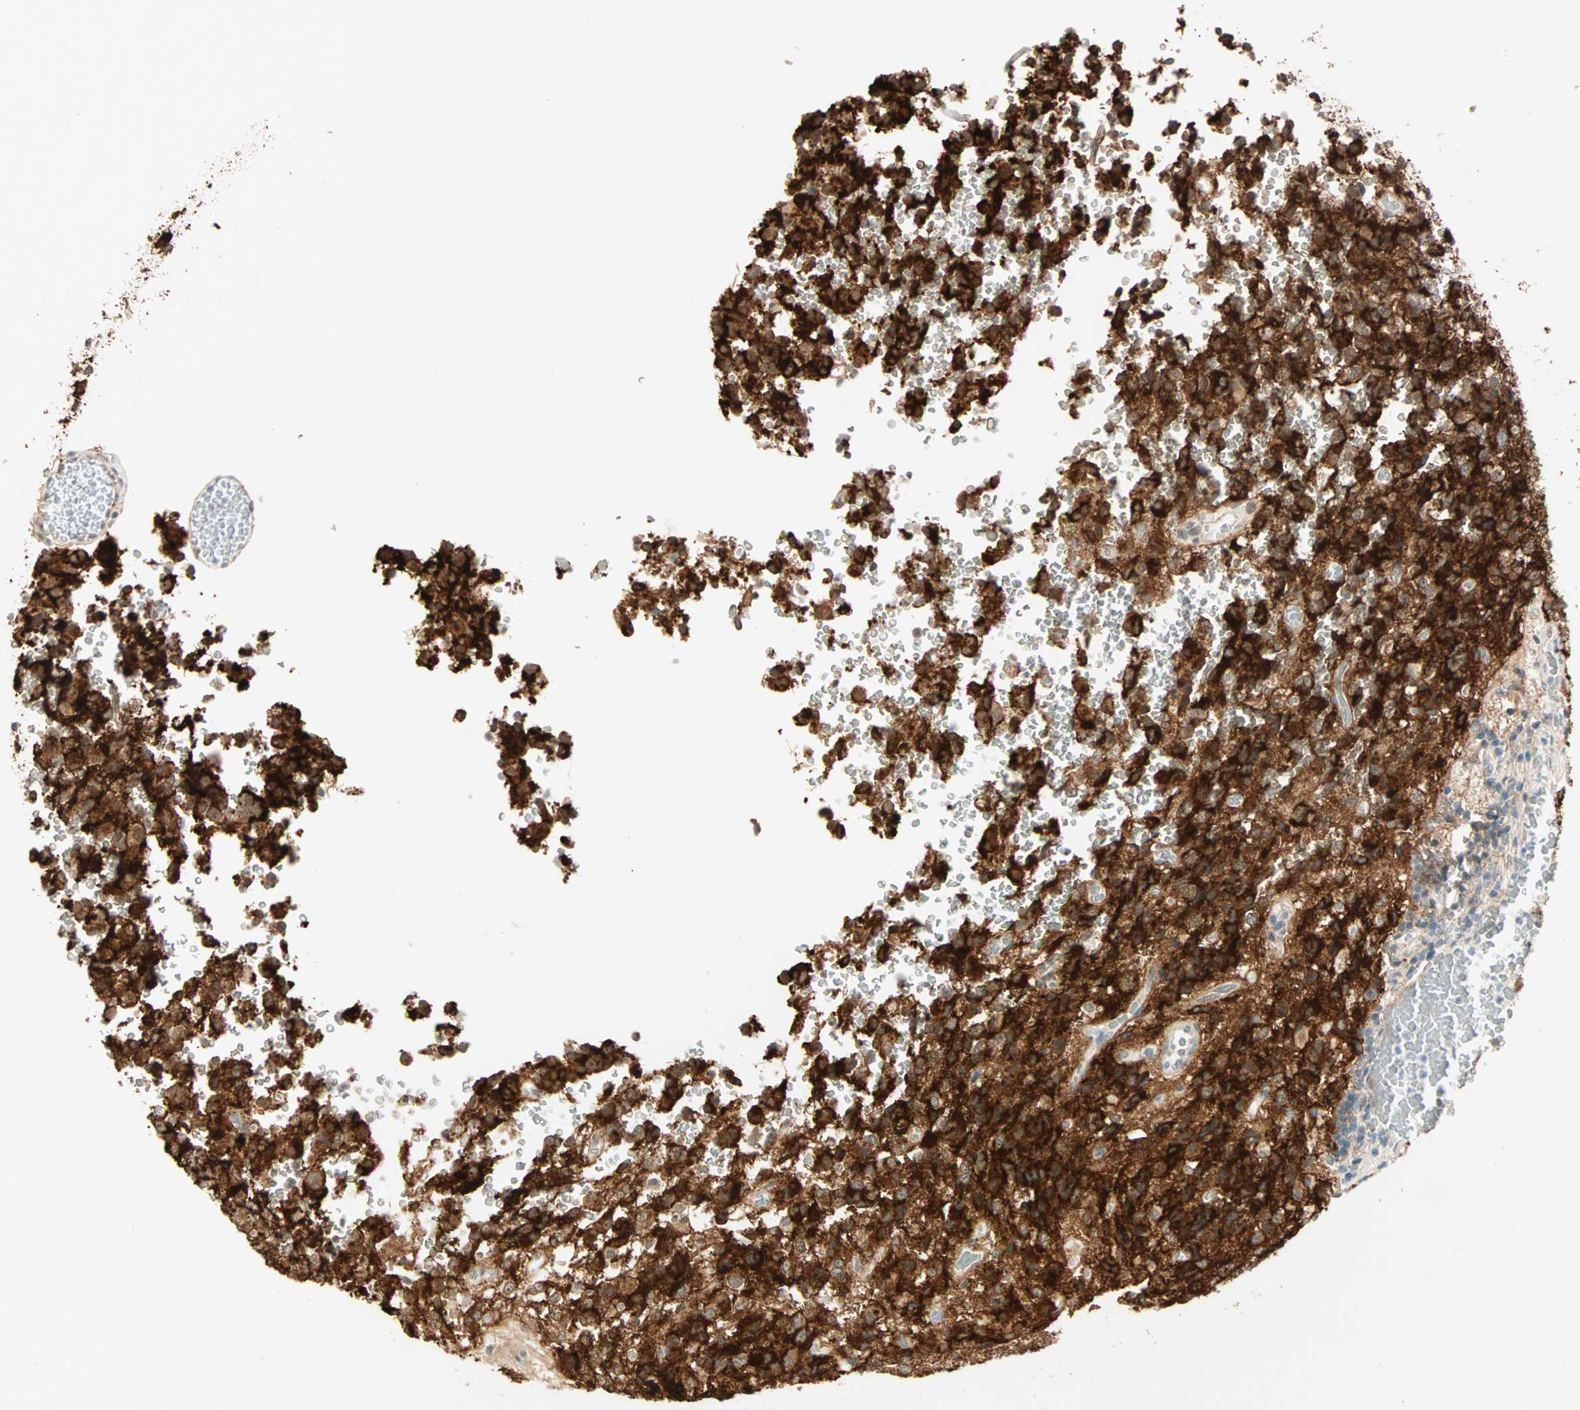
{"staining": {"intensity": "strong", "quantity": "25%-75%", "location": "cytoplasmic/membranous"}, "tissue": "glioma", "cell_type": "Tumor cells", "image_type": "cancer", "snomed": [{"axis": "morphology", "description": "Glioma, malignant, High grade"}, {"axis": "topography", "description": "pancreas cauda"}], "caption": "Human glioma stained for a protein (brown) exhibits strong cytoplasmic/membranous positive expression in approximately 25%-75% of tumor cells.", "gene": "BCAN", "patient": {"sex": "male", "age": 60}}